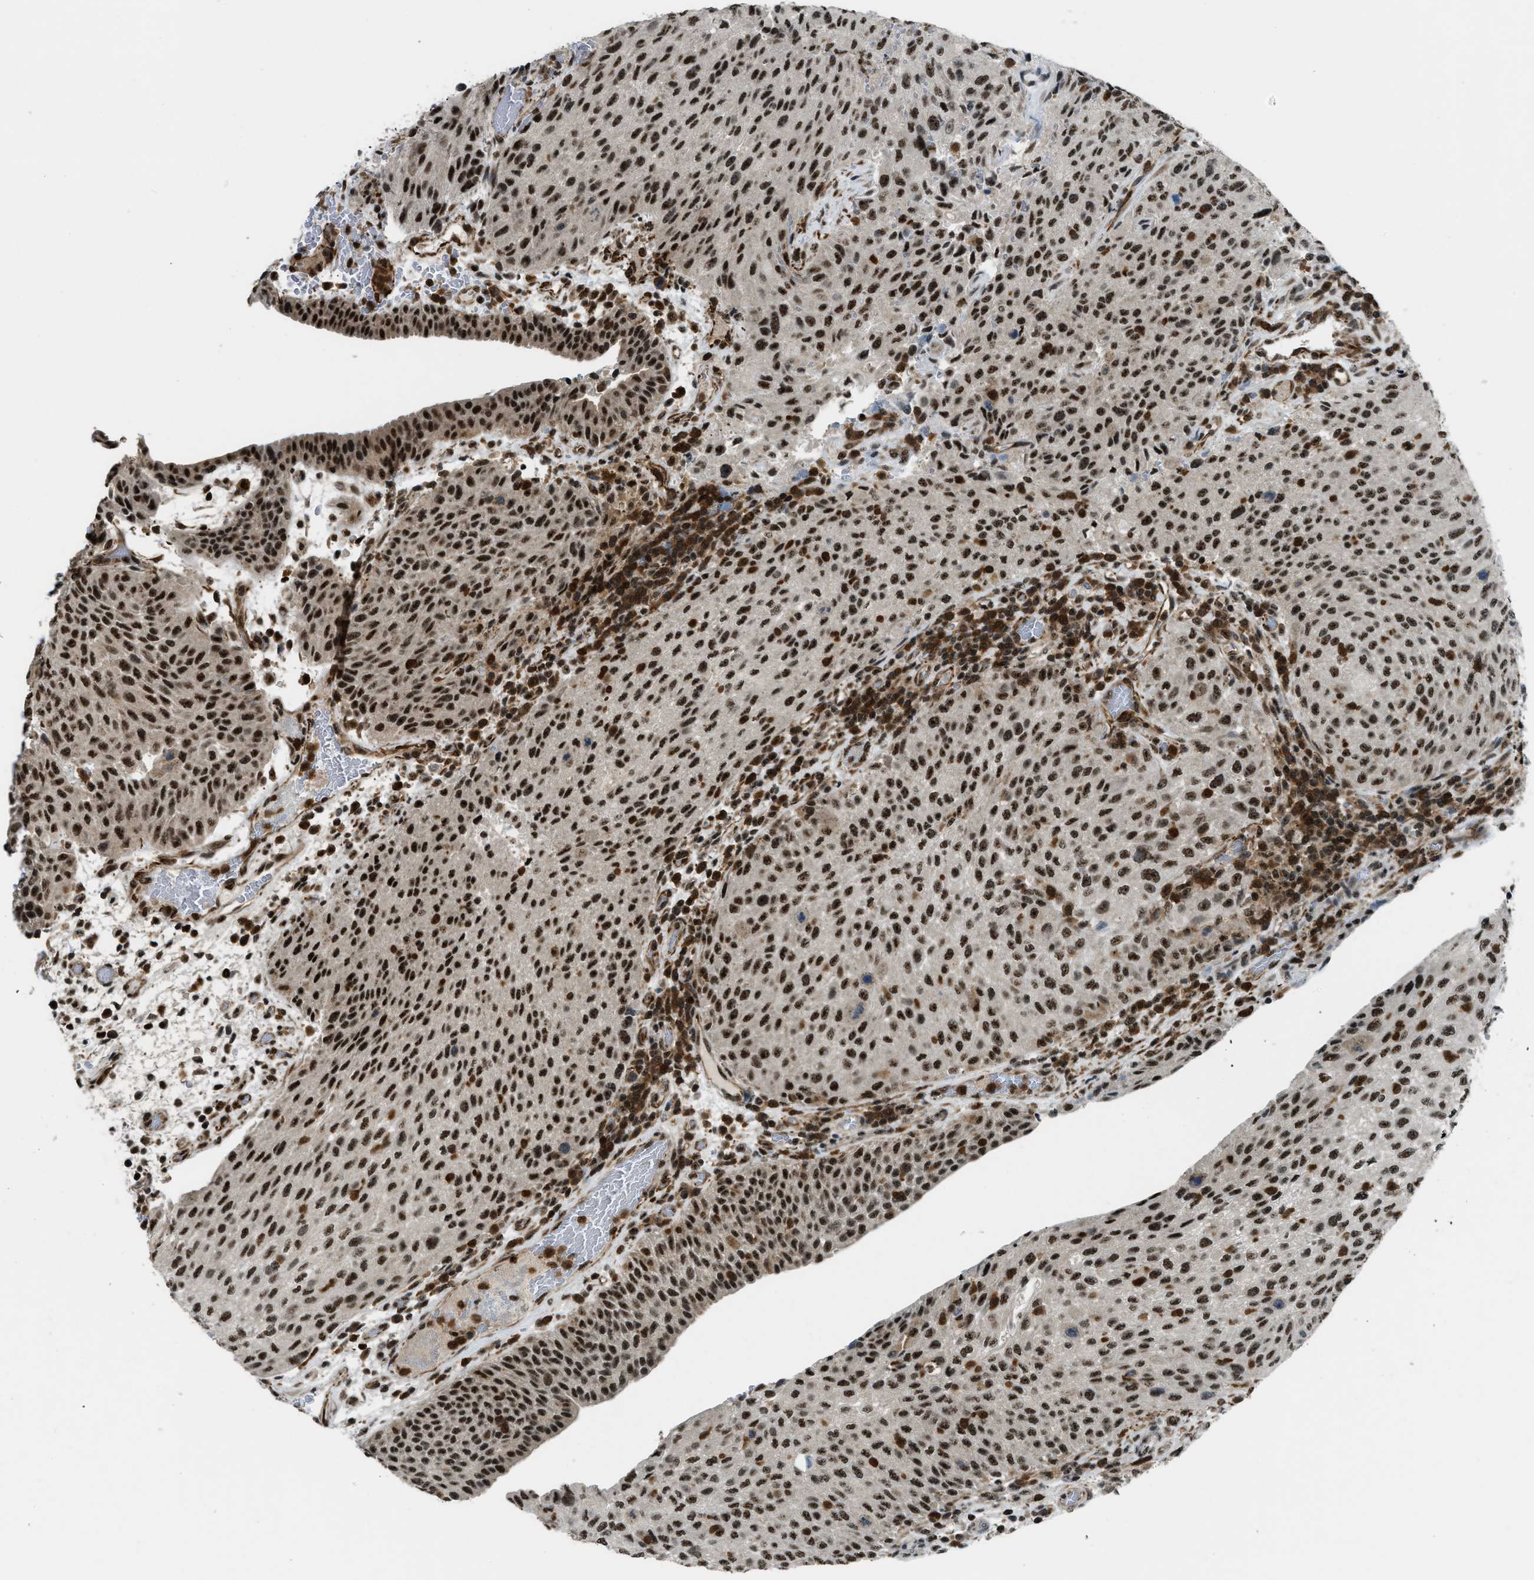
{"staining": {"intensity": "strong", "quantity": ">75%", "location": "nuclear"}, "tissue": "urothelial cancer", "cell_type": "Tumor cells", "image_type": "cancer", "snomed": [{"axis": "morphology", "description": "Urothelial carcinoma, Low grade"}, {"axis": "morphology", "description": "Urothelial carcinoma, High grade"}, {"axis": "topography", "description": "Urinary bladder"}], "caption": "Protein staining of urothelial carcinoma (low-grade) tissue shows strong nuclear positivity in about >75% of tumor cells. (brown staining indicates protein expression, while blue staining denotes nuclei).", "gene": "E2F1", "patient": {"sex": "male", "age": 35}}